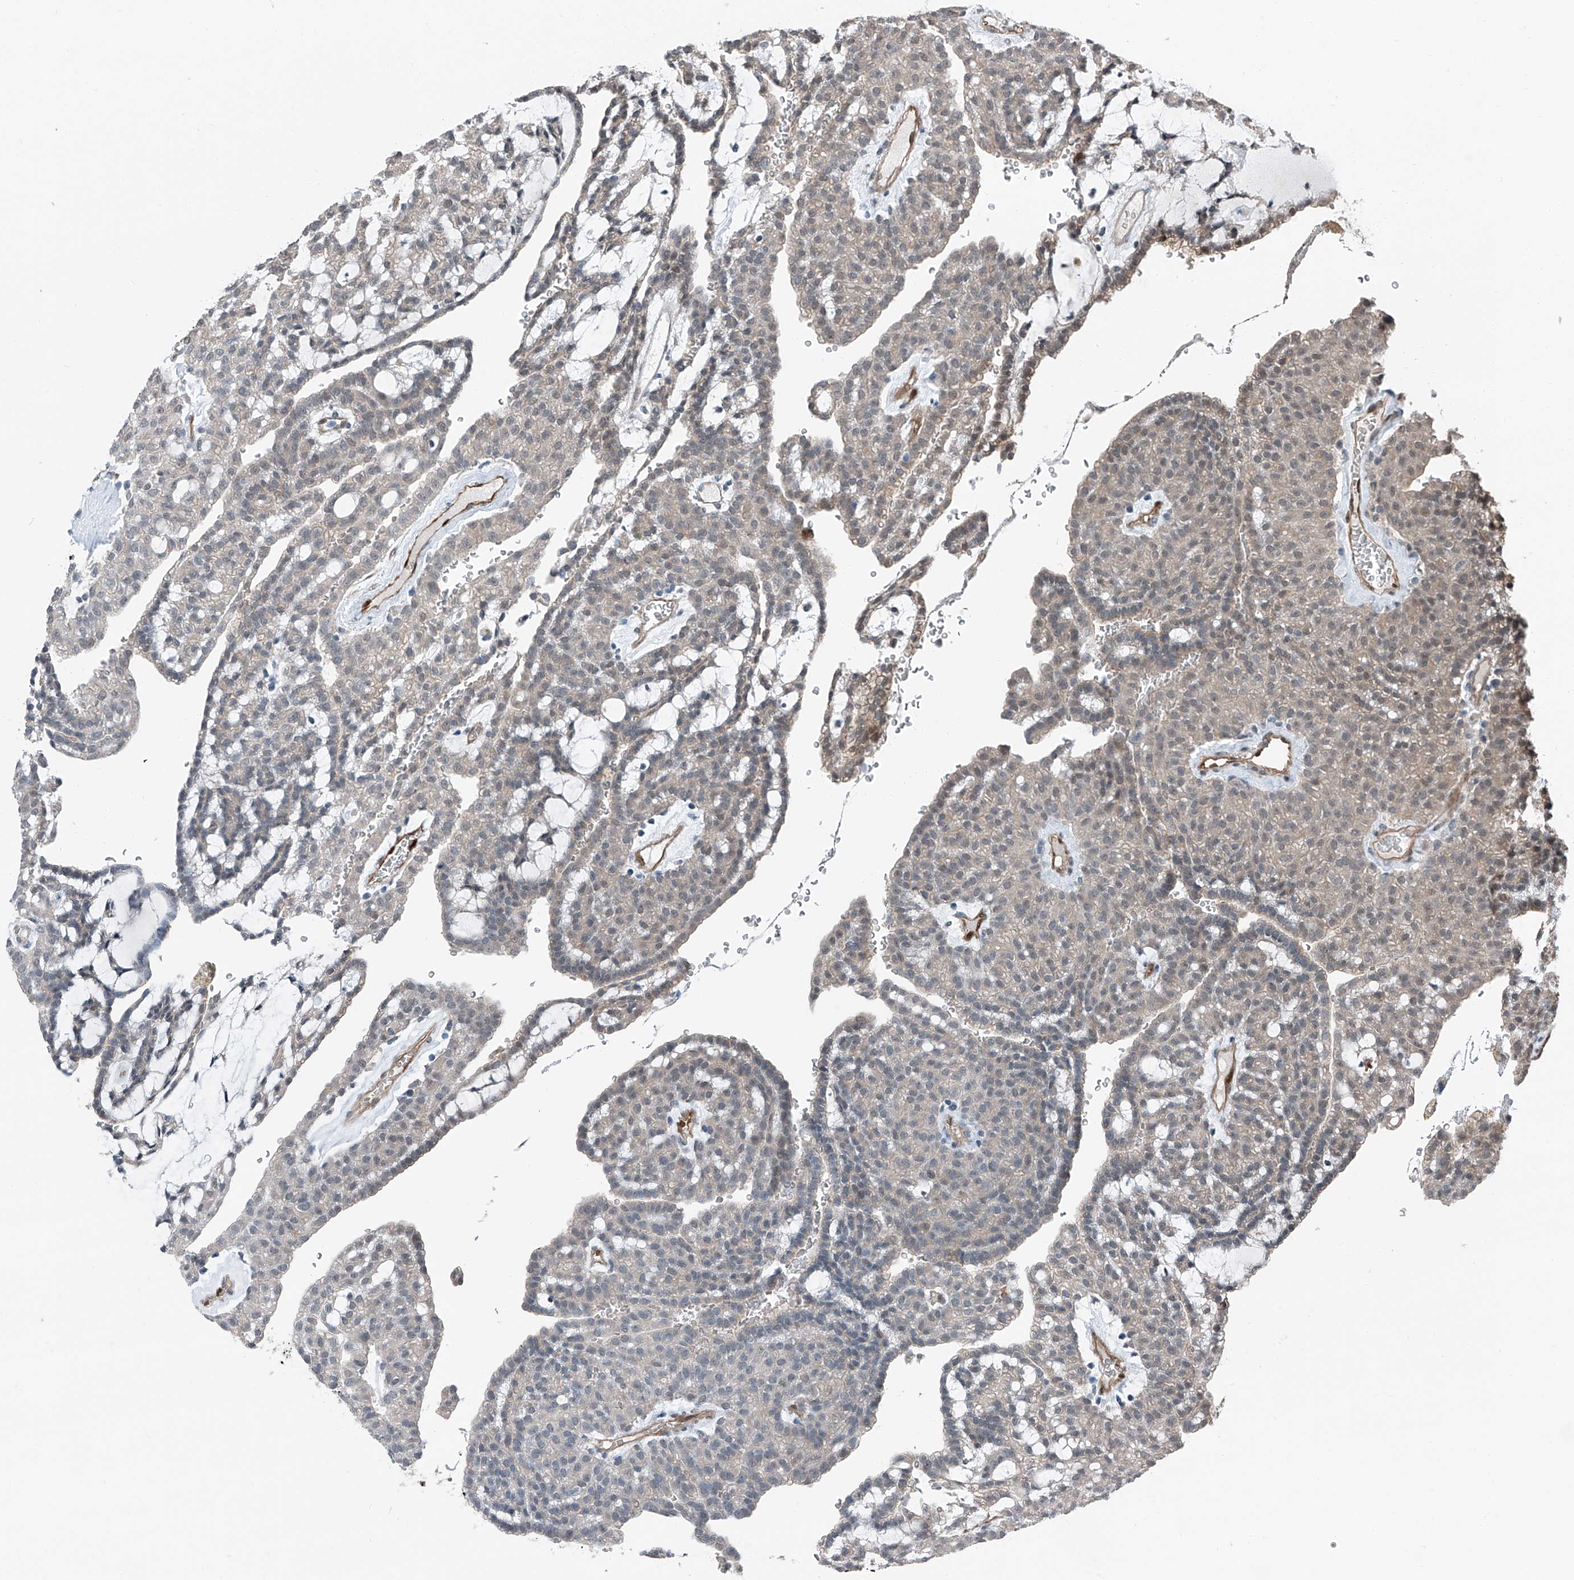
{"staining": {"intensity": "negative", "quantity": "none", "location": "none"}, "tissue": "renal cancer", "cell_type": "Tumor cells", "image_type": "cancer", "snomed": [{"axis": "morphology", "description": "Adenocarcinoma, NOS"}, {"axis": "topography", "description": "Kidney"}], "caption": "The photomicrograph reveals no significant staining in tumor cells of adenocarcinoma (renal).", "gene": "HSPA6", "patient": {"sex": "male", "age": 63}}